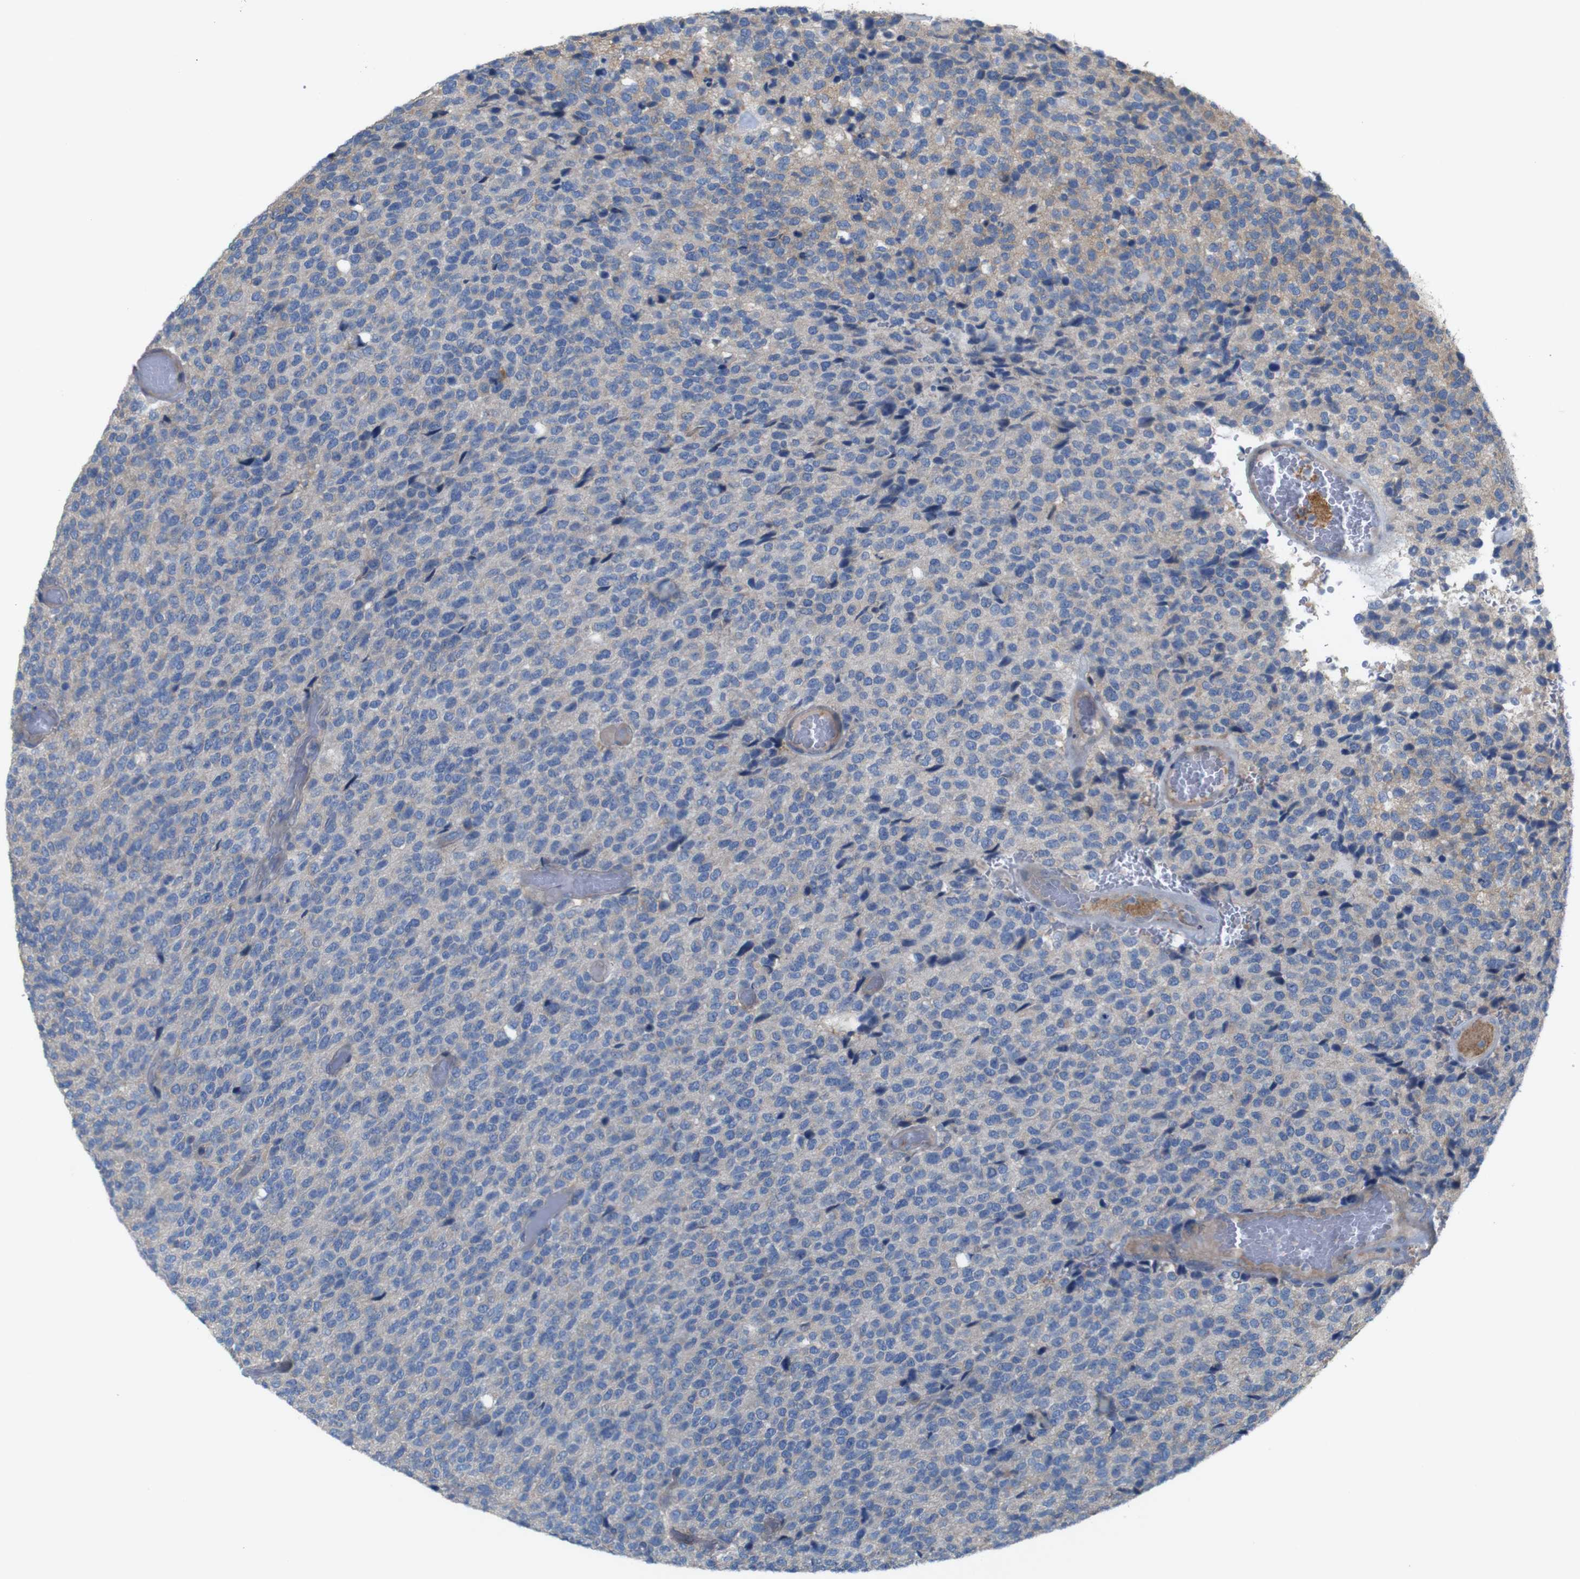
{"staining": {"intensity": "negative", "quantity": "none", "location": "none"}, "tissue": "glioma", "cell_type": "Tumor cells", "image_type": "cancer", "snomed": [{"axis": "morphology", "description": "Glioma, malignant, High grade"}, {"axis": "topography", "description": "pancreas cauda"}], "caption": "Human glioma stained for a protein using immunohistochemistry reveals no staining in tumor cells.", "gene": "MYEOV", "patient": {"sex": "male", "age": 60}}